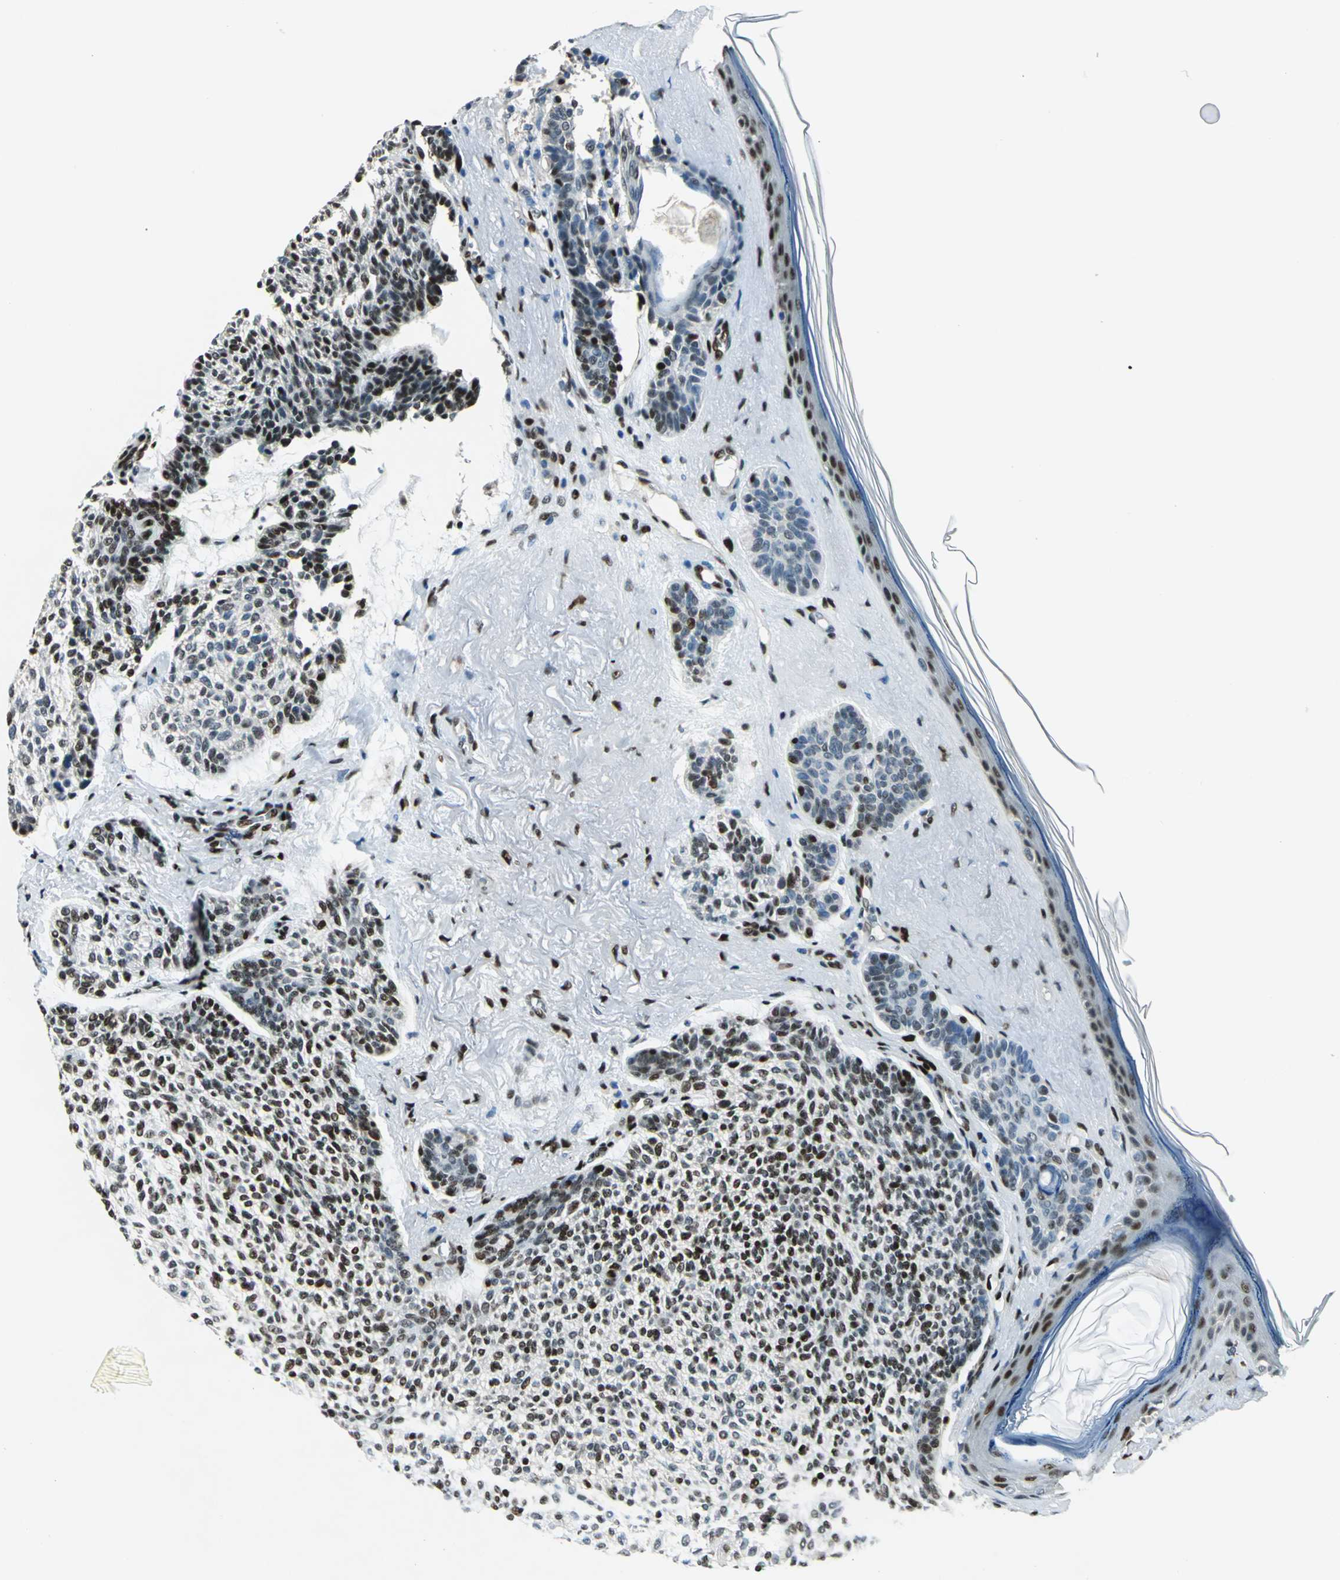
{"staining": {"intensity": "strong", "quantity": "25%-75%", "location": "nuclear"}, "tissue": "skin cancer", "cell_type": "Tumor cells", "image_type": "cancer", "snomed": [{"axis": "morphology", "description": "Normal tissue, NOS"}, {"axis": "morphology", "description": "Basal cell carcinoma"}, {"axis": "topography", "description": "Skin"}], "caption": "Immunohistochemistry photomicrograph of neoplastic tissue: skin basal cell carcinoma stained using immunohistochemistry (IHC) demonstrates high levels of strong protein expression localized specifically in the nuclear of tumor cells, appearing as a nuclear brown color.", "gene": "NFIA", "patient": {"sex": "female", "age": 70}}